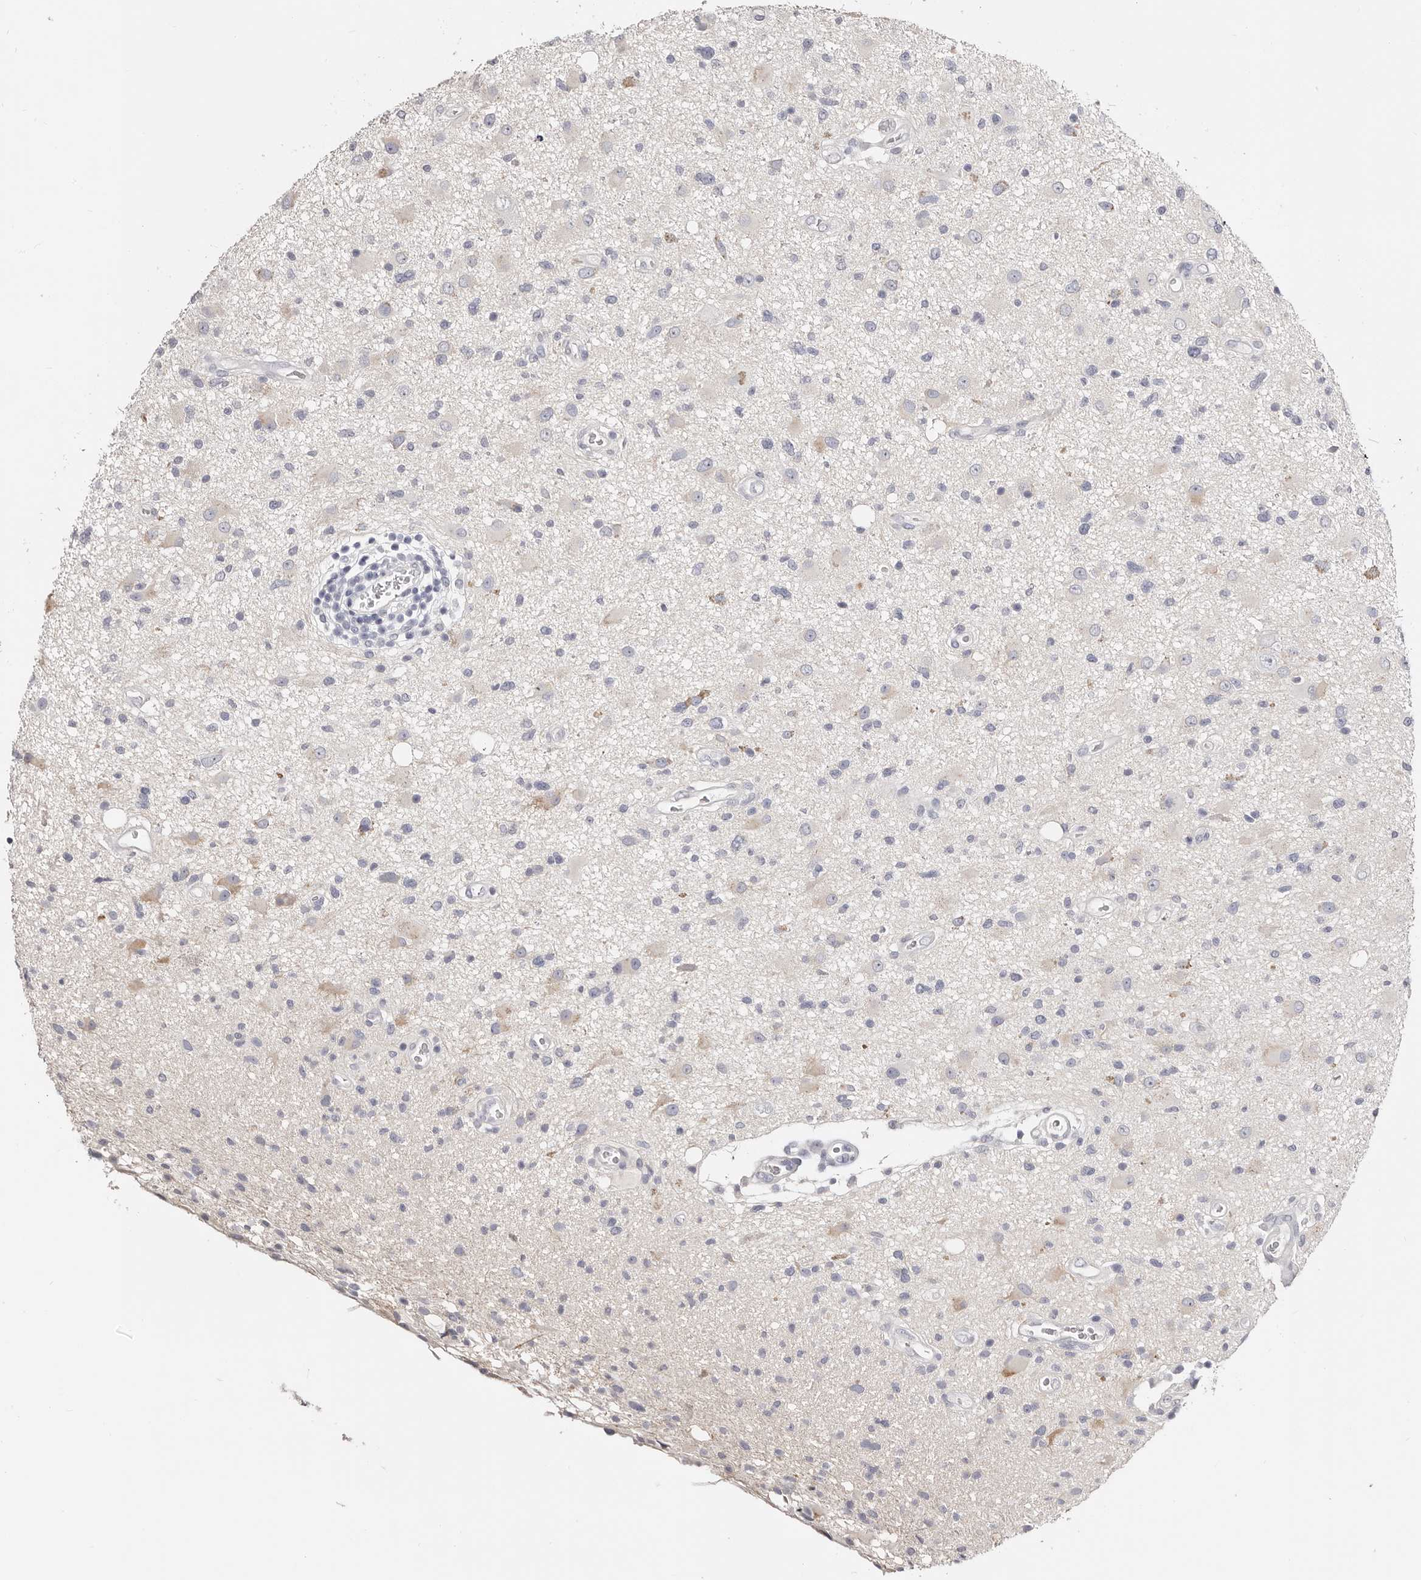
{"staining": {"intensity": "negative", "quantity": "none", "location": "none"}, "tissue": "glioma", "cell_type": "Tumor cells", "image_type": "cancer", "snomed": [{"axis": "morphology", "description": "Glioma, malignant, High grade"}, {"axis": "topography", "description": "Brain"}], "caption": "IHC micrograph of neoplastic tissue: human malignant glioma (high-grade) stained with DAB (3,3'-diaminobenzidine) exhibits no significant protein staining in tumor cells. The staining is performed using DAB brown chromogen with nuclei counter-stained in using hematoxylin.", "gene": "AKNAD1", "patient": {"sex": "male", "age": 33}}